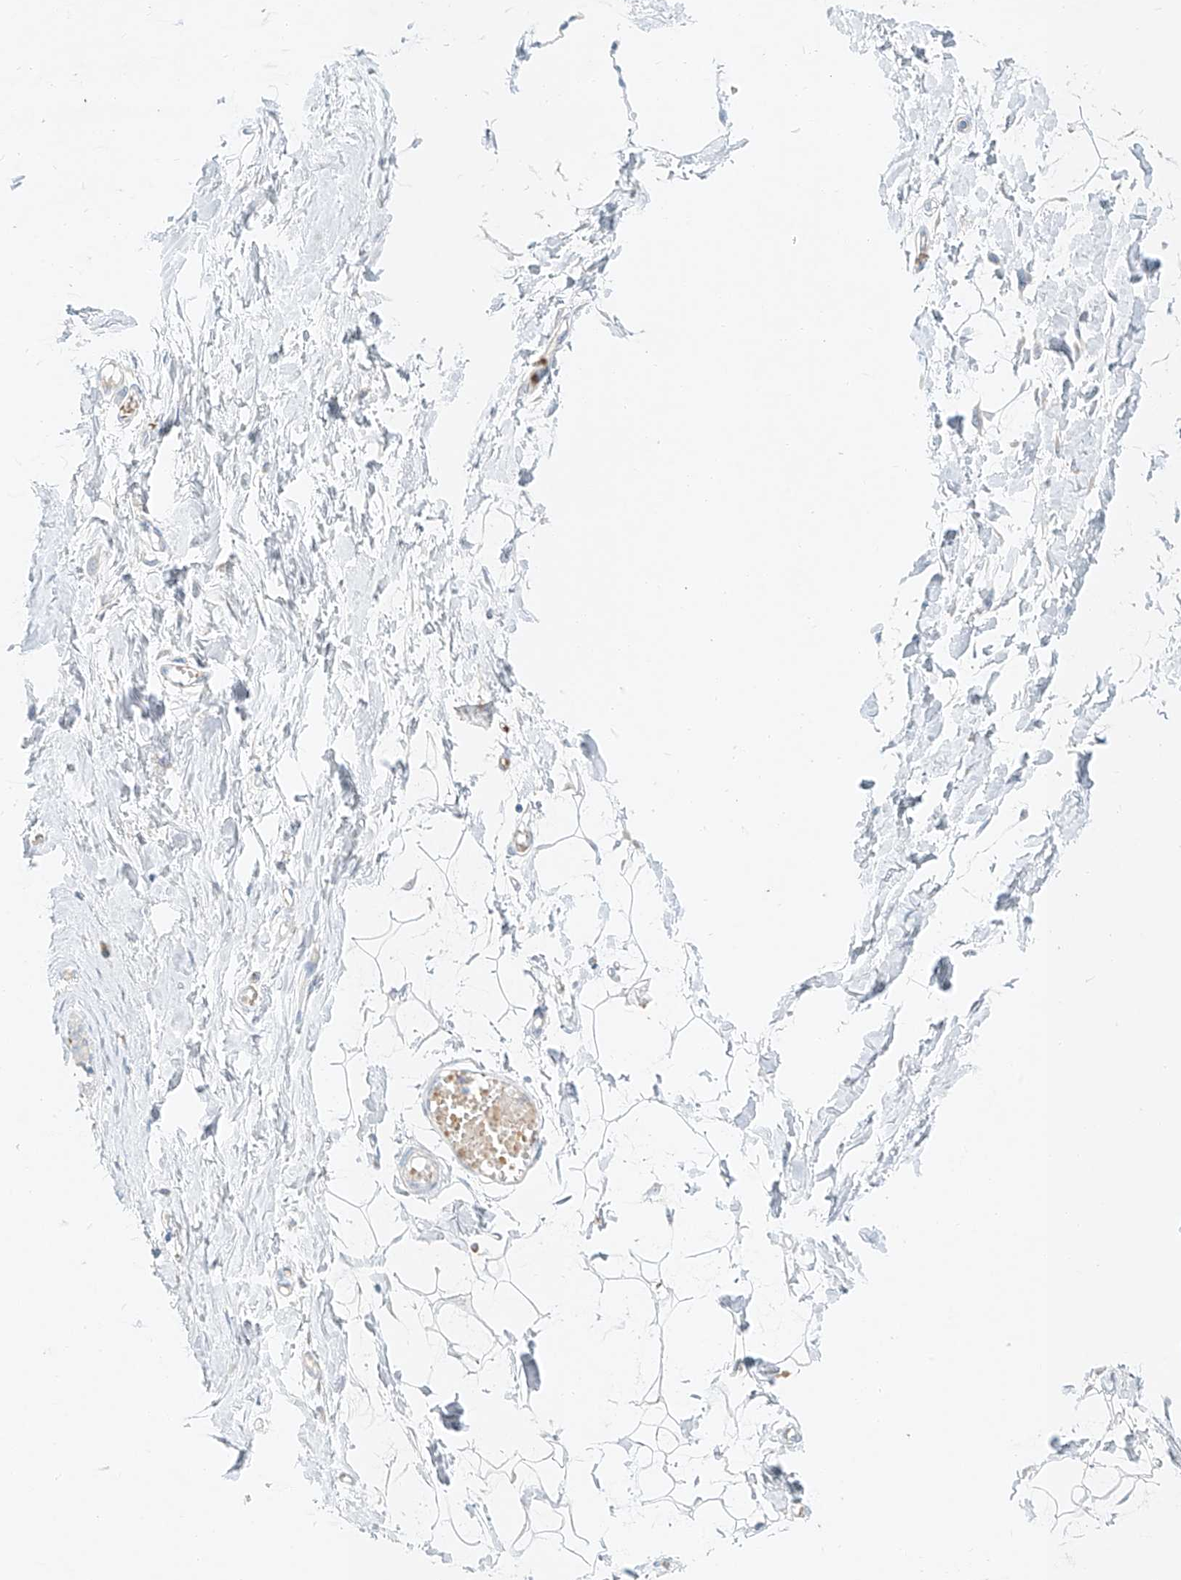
{"staining": {"intensity": "negative", "quantity": "none", "location": "none"}, "tissue": "breast", "cell_type": "Adipocytes", "image_type": "normal", "snomed": [{"axis": "morphology", "description": "Normal tissue, NOS"}, {"axis": "topography", "description": "Breast"}], "caption": "The image displays no significant staining in adipocytes of breast. The staining was performed using DAB (3,3'-diaminobenzidine) to visualize the protein expression in brown, while the nuclei were stained in blue with hematoxylin (Magnification: 20x).", "gene": "SYTL3", "patient": {"sex": "female", "age": 27}}